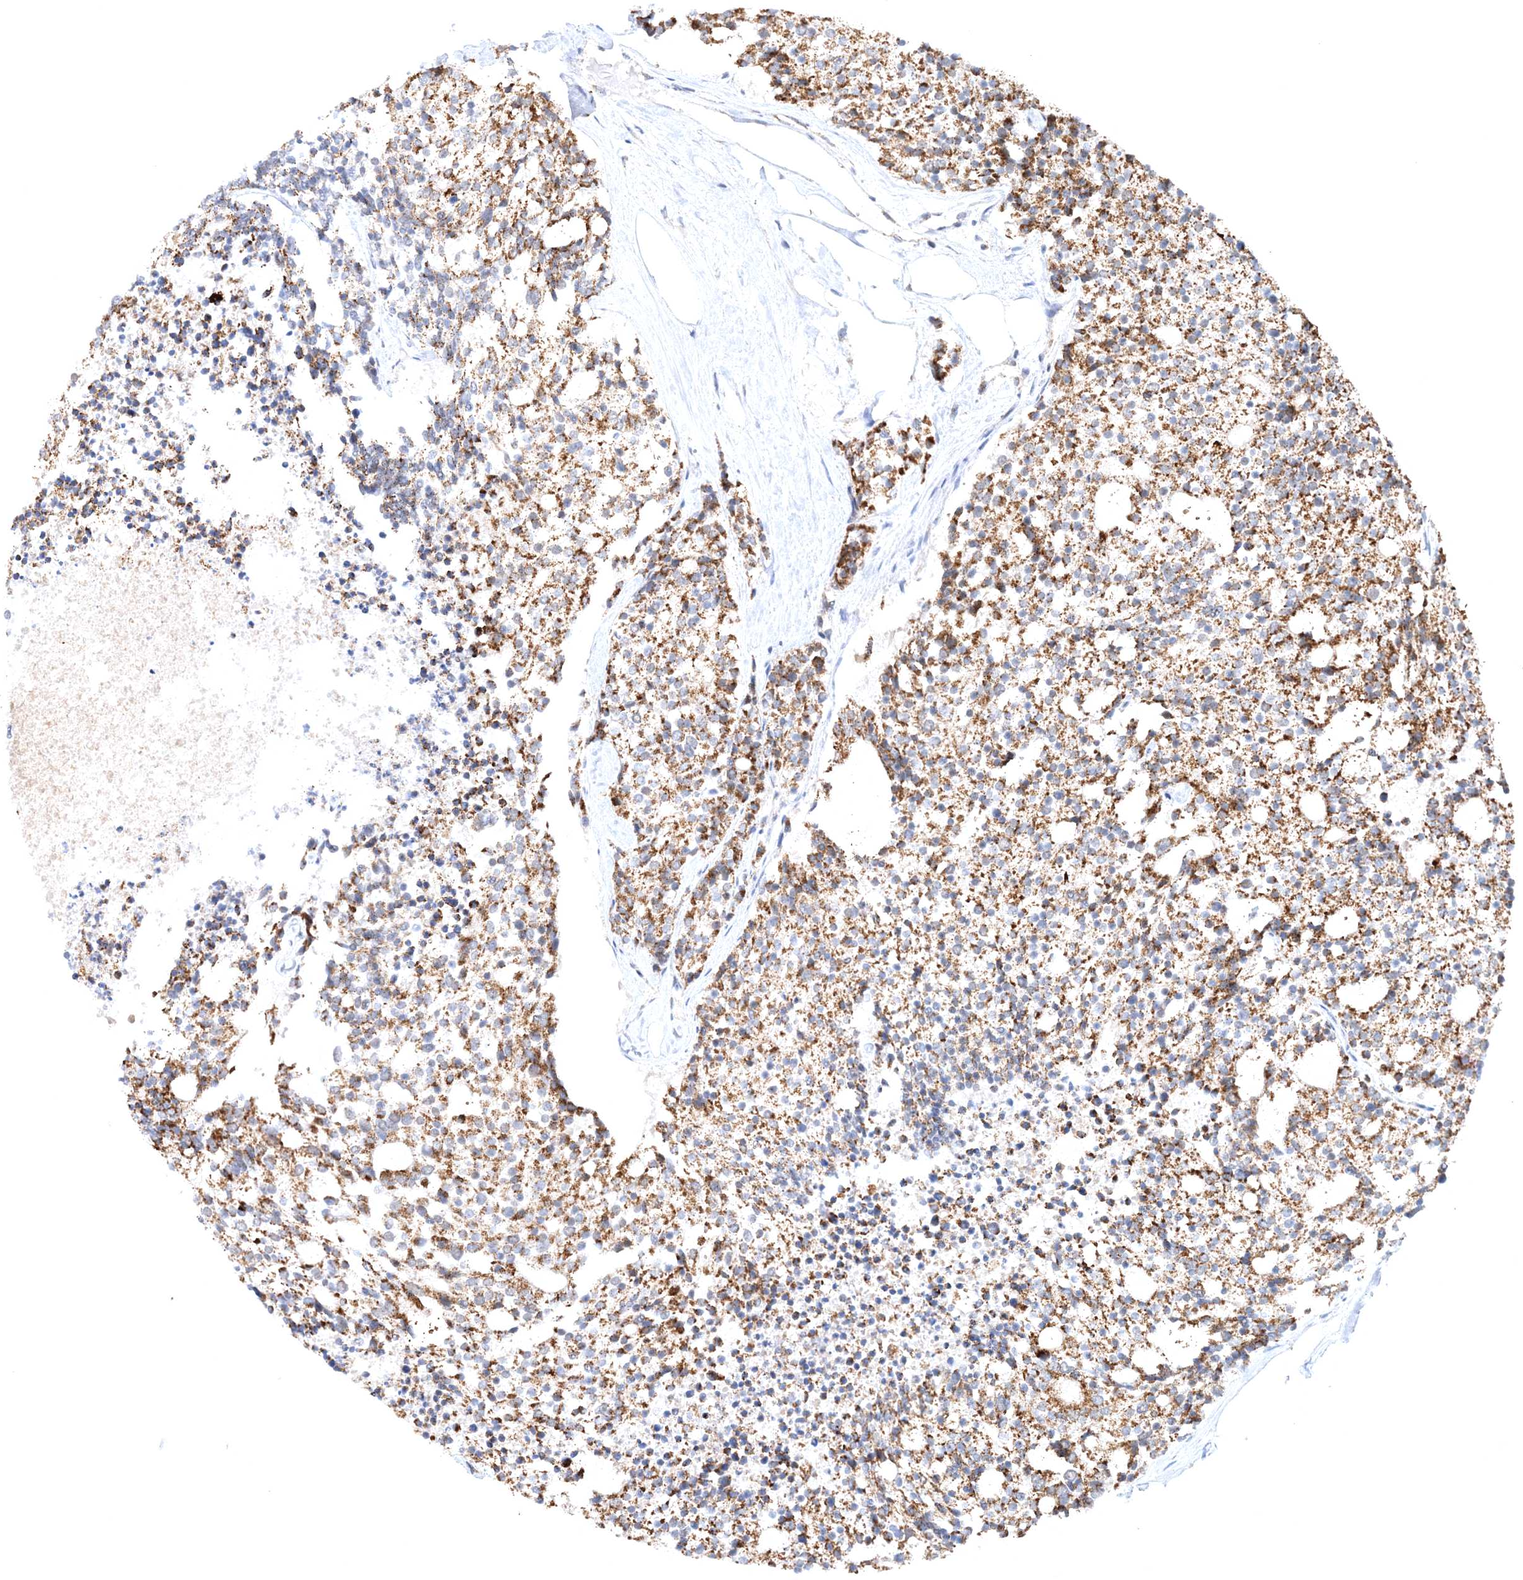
{"staining": {"intensity": "moderate", "quantity": ">75%", "location": "cytoplasmic/membranous"}, "tissue": "carcinoid", "cell_type": "Tumor cells", "image_type": "cancer", "snomed": [{"axis": "morphology", "description": "Carcinoid, malignant, NOS"}, {"axis": "topography", "description": "Pancreas"}], "caption": "Immunohistochemical staining of malignant carcinoid displays medium levels of moderate cytoplasmic/membranous staining in about >75% of tumor cells.", "gene": "RNF150", "patient": {"sex": "female", "age": 54}}